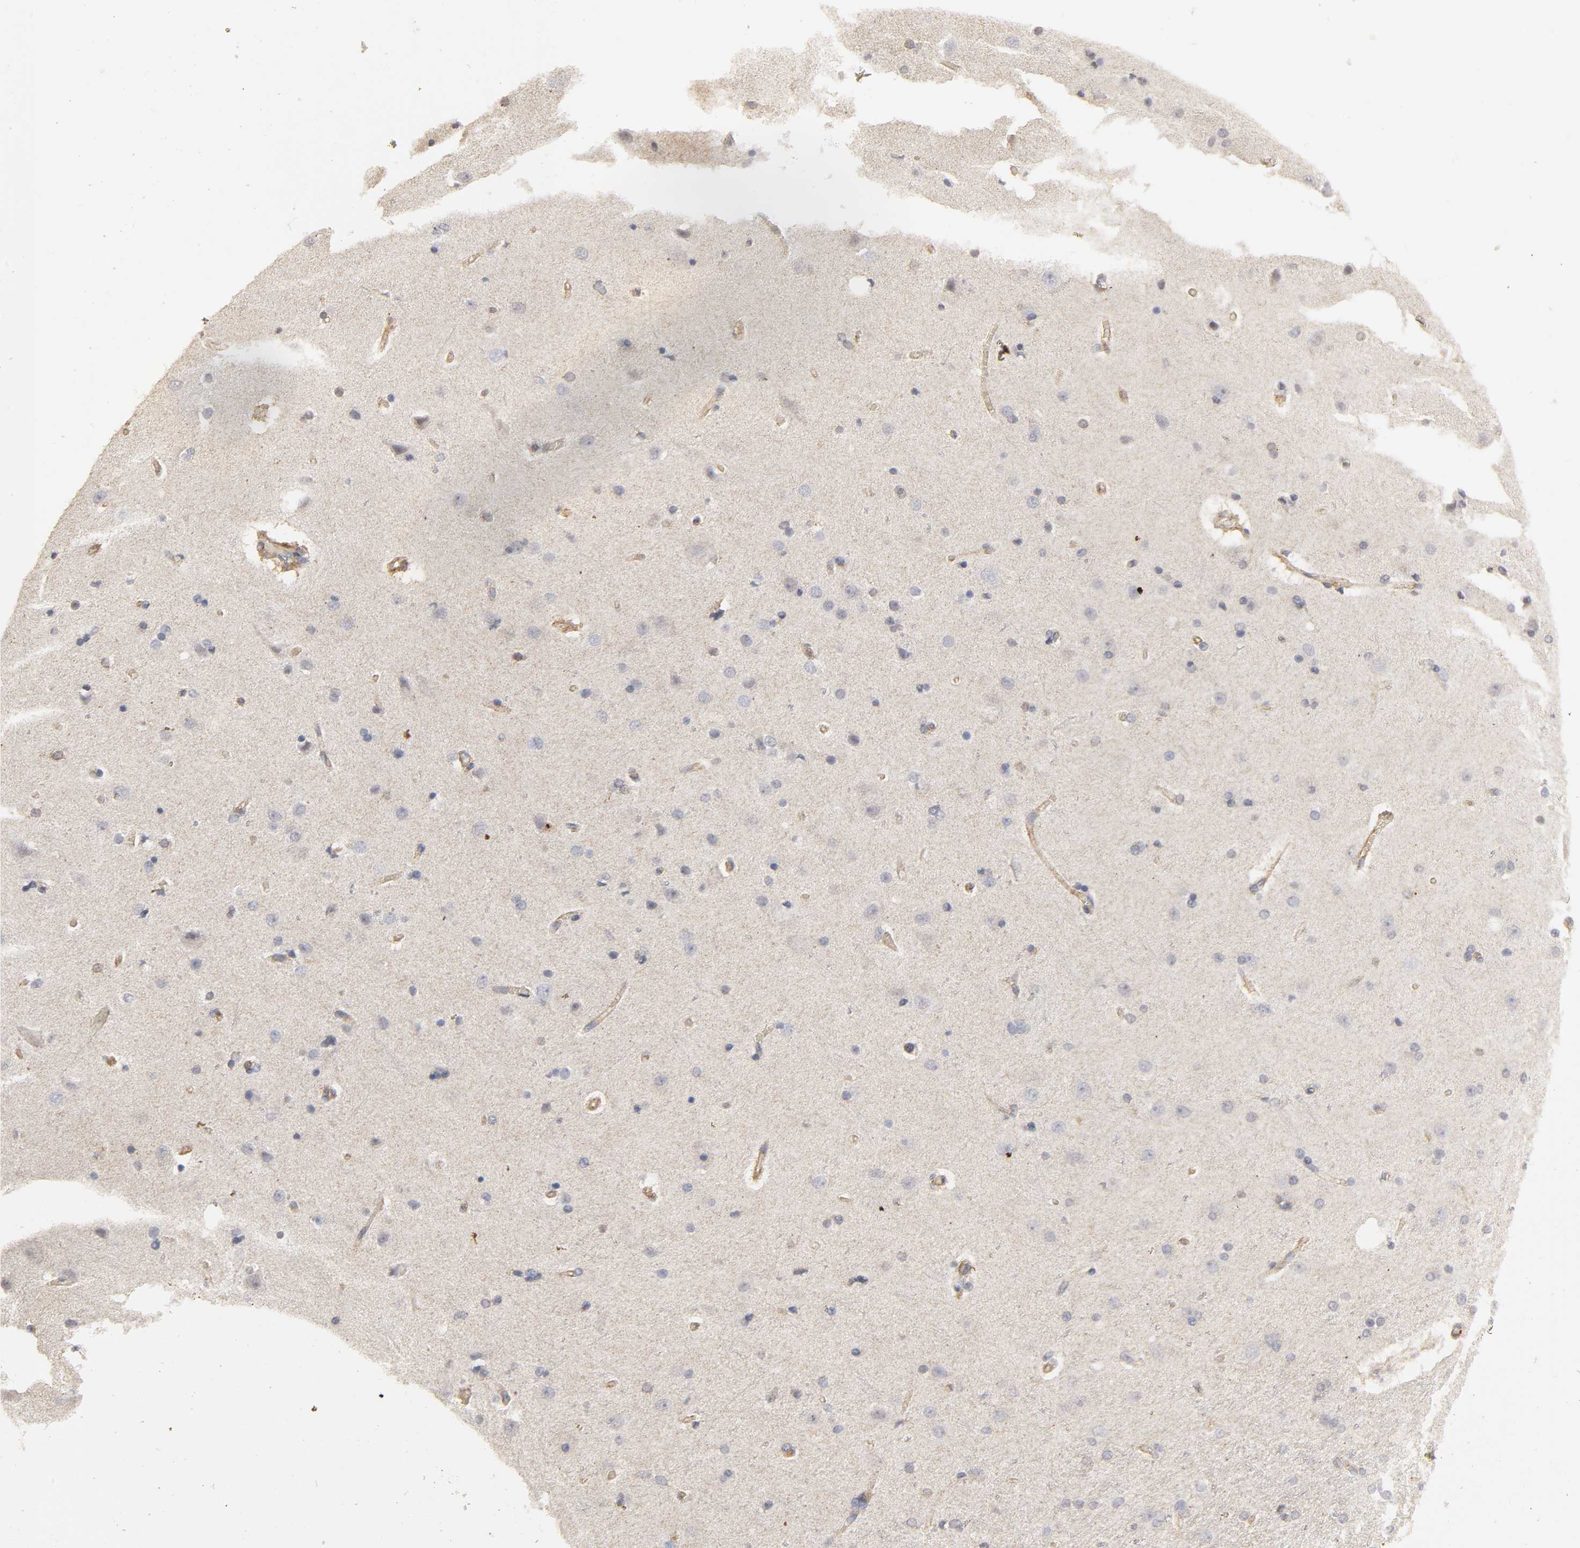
{"staining": {"intensity": "moderate", "quantity": "25%-75%", "location": "cytoplasmic/membranous"}, "tissue": "cerebral cortex", "cell_type": "Endothelial cells", "image_type": "normal", "snomed": [{"axis": "morphology", "description": "Normal tissue, NOS"}, {"axis": "topography", "description": "Cerebral cortex"}], "caption": "IHC of normal cerebral cortex demonstrates medium levels of moderate cytoplasmic/membranous positivity in about 25%-75% of endothelial cells. The protein of interest is shown in brown color, while the nuclei are stained blue.", "gene": "SH3GLB1", "patient": {"sex": "male", "age": 62}}